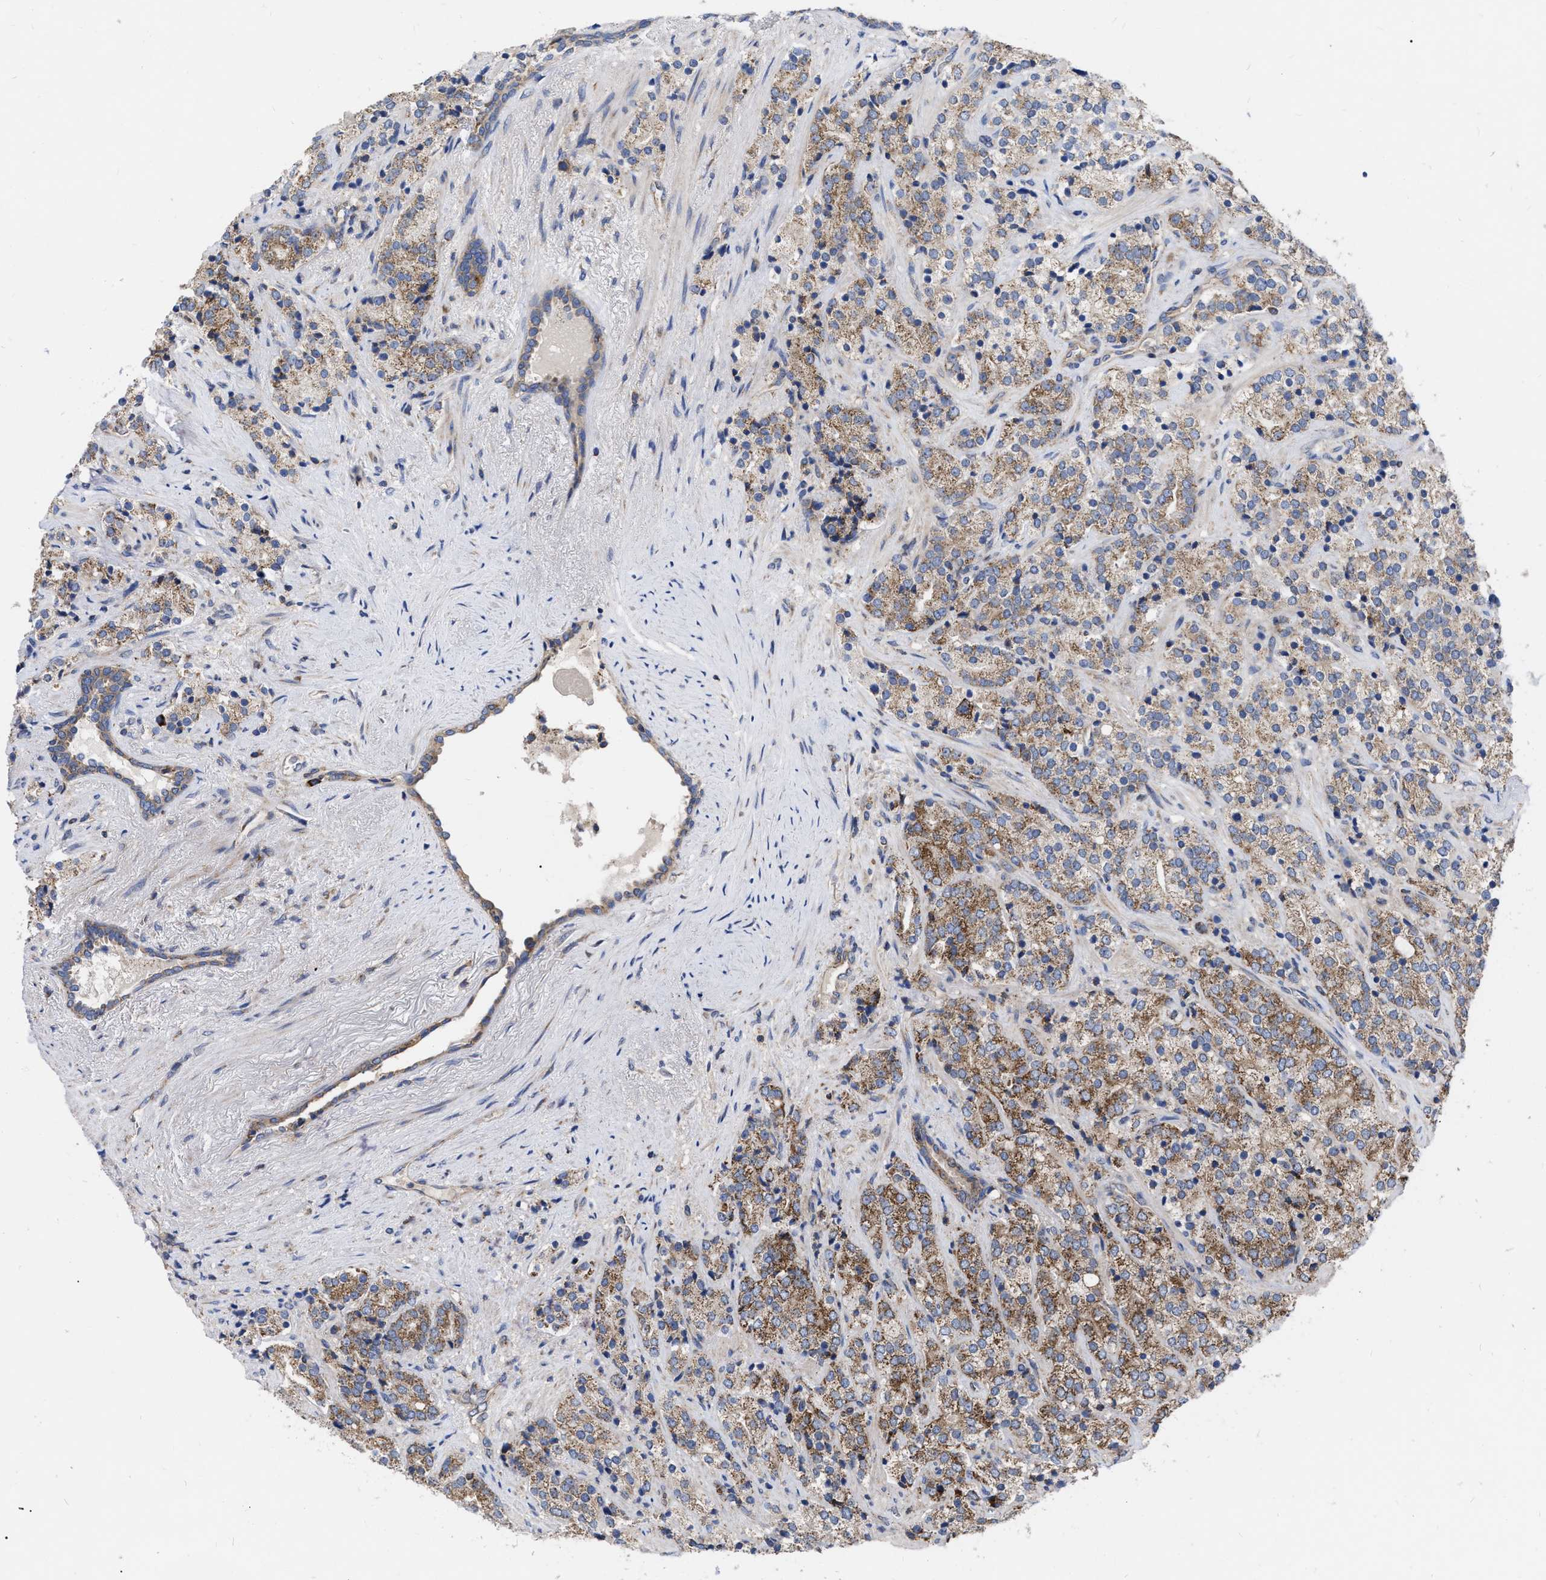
{"staining": {"intensity": "moderate", "quantity": ">75%", "location": "cytoplasmic/membranous"}, "tissue": "prostate cancer", "cell_type": "Tumor cells", "image_type": "cancer", "snomed": [{"axis": "morphology", "description": "Adenocarcinoma, High grade"}, {"axis": "topography", "description": "Prostate"}], "caption": "Human prostate adenocarcinoma (high-grade) stained with a brown dye exhibits moderate cytoplasmic/membranous positive staining in about >75% of tumor cells.", "gene": "CDKN2C", "patient": {"sex": "male", "age": 71}}